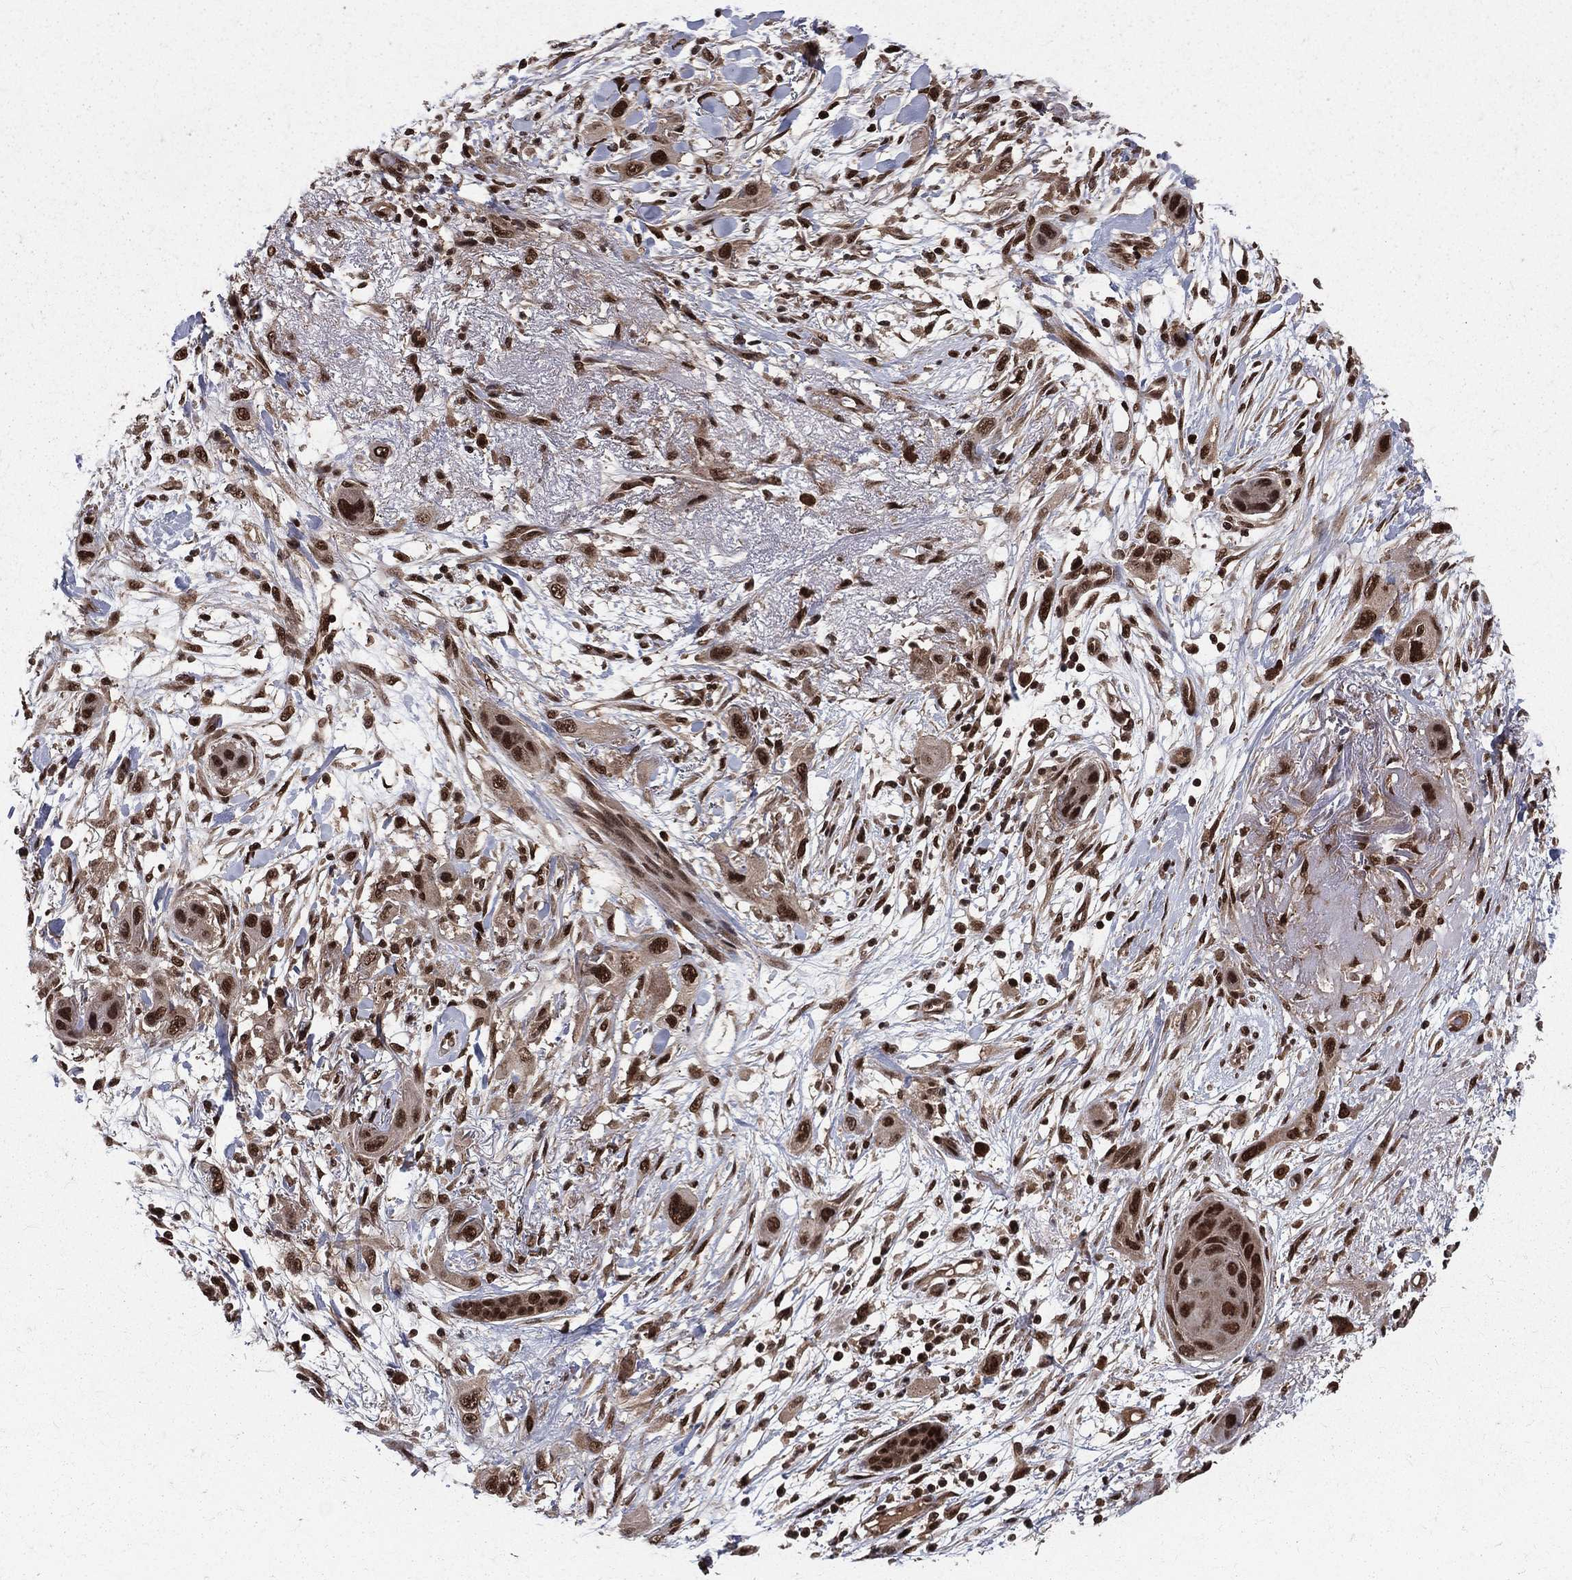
{"staining": {"intensity": "strong", "quantity": ">75%", "location": "nuclear"}, "tissue": "skin cancer", "cell_type": "Tumor cells", "image_type": "cancer", "snomed": [{"axis": "morphology", "description": "Squamous cell carcinoma, NOS"}, {"axis": "topography", "description": "Skin"}], "caption": "Skin cancer (squamous cell carcinoma) stained with a brown dye demonstrates strong nuclear positive staining in approximately >75% of tumor cells.", "gene": "COPS4", "patient": {"sex": "male", "age": 79}}